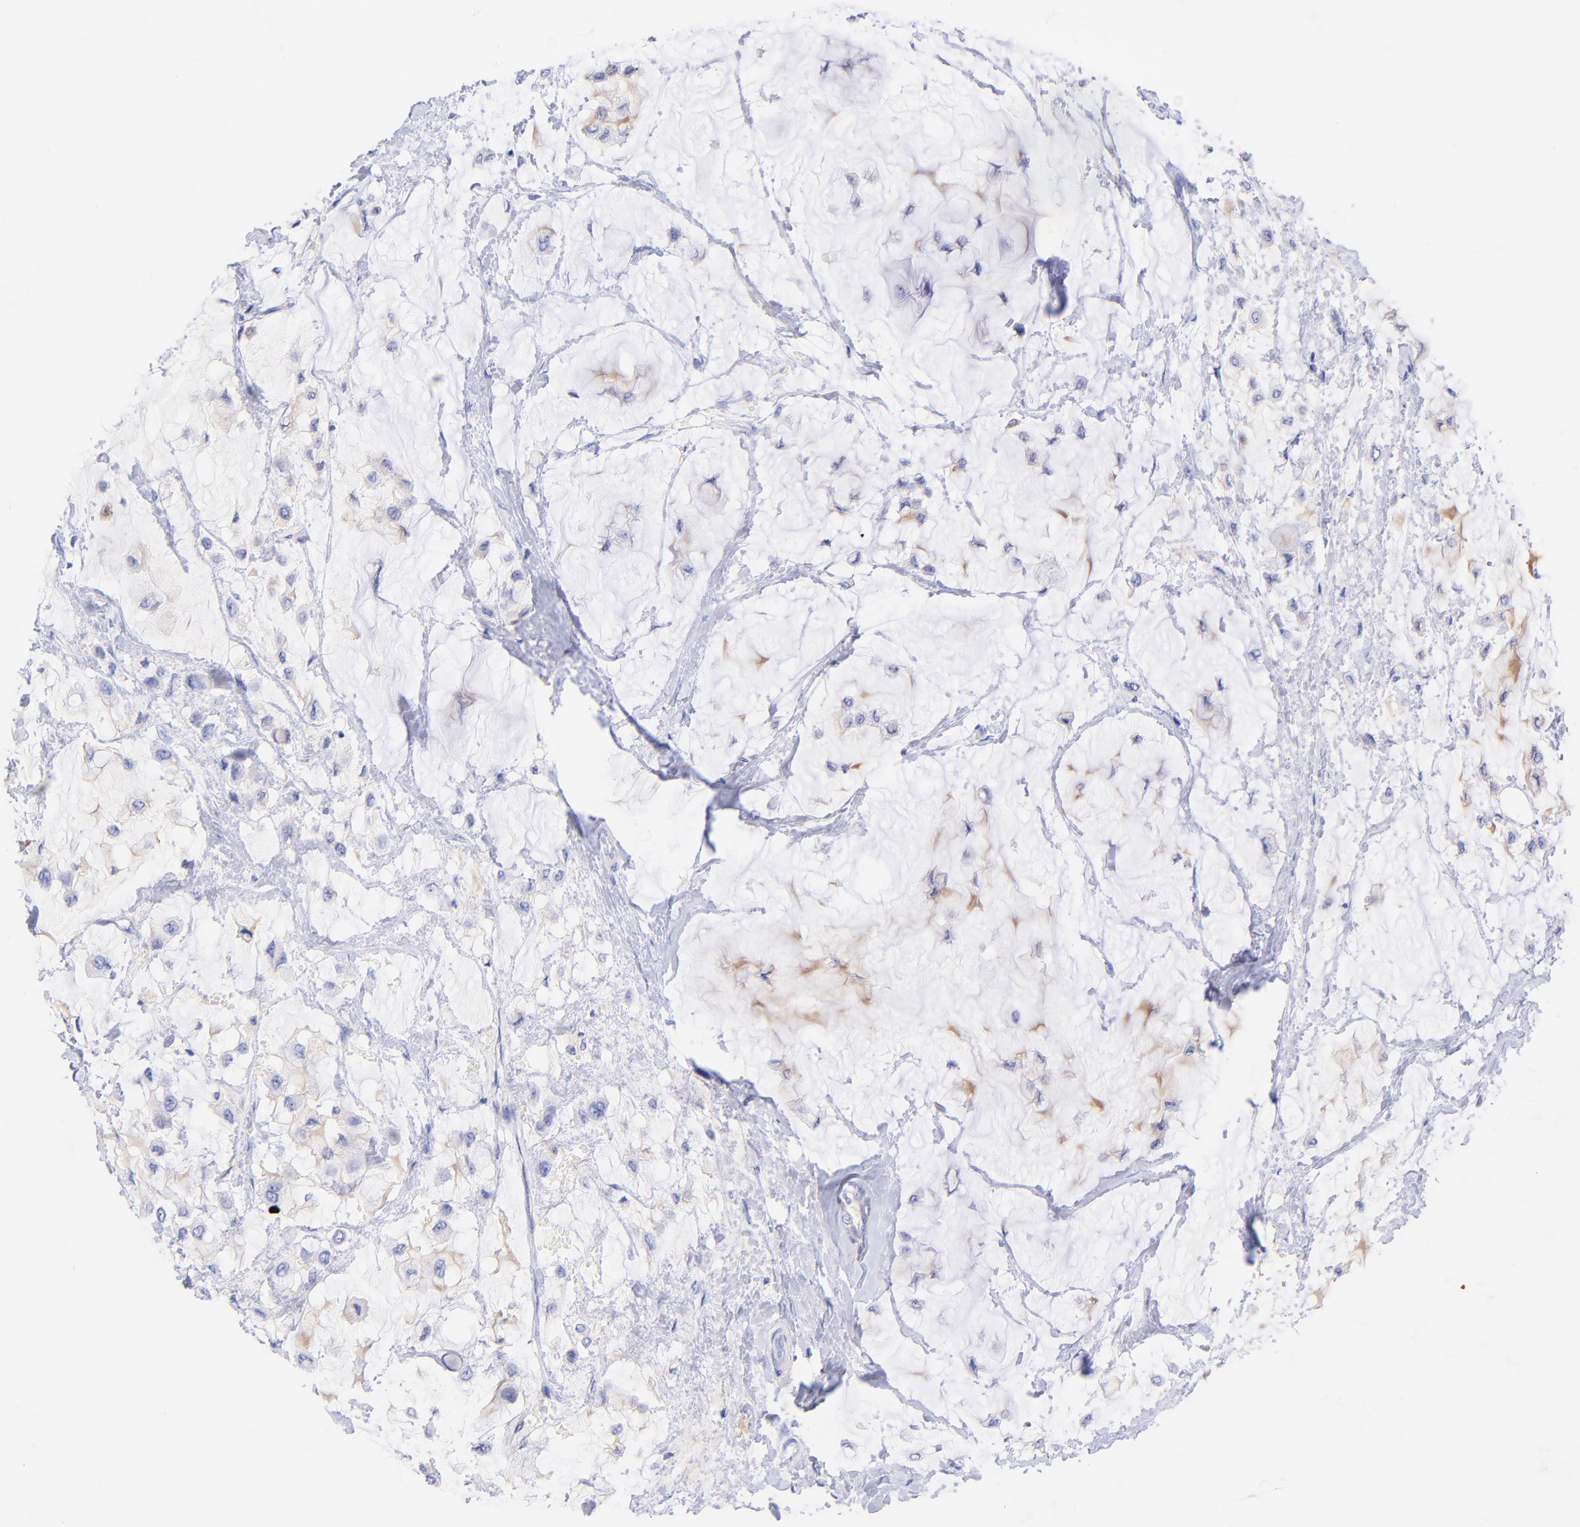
{"staining": {"intensity": "negative", "quantity": "none", "location": "none"}, "tissue": "breast cancer", "cell_type": "Tumor cells", "image_type": "cancer", "snomed": [{"axis": "morphology", "description": "Lobular carcinoma"}, {"axis": "topography", "description": "Breast"}], "caption": "IHC histopathology image of neoplastic tissue: breast cancer (lobular carcinoma) stained with DAB (3,3'-diaminobenzidine) shows no significant protein expression in tumor cells.", "gene": "GPHN", "patient": {"sex": "female", "age": 85}}